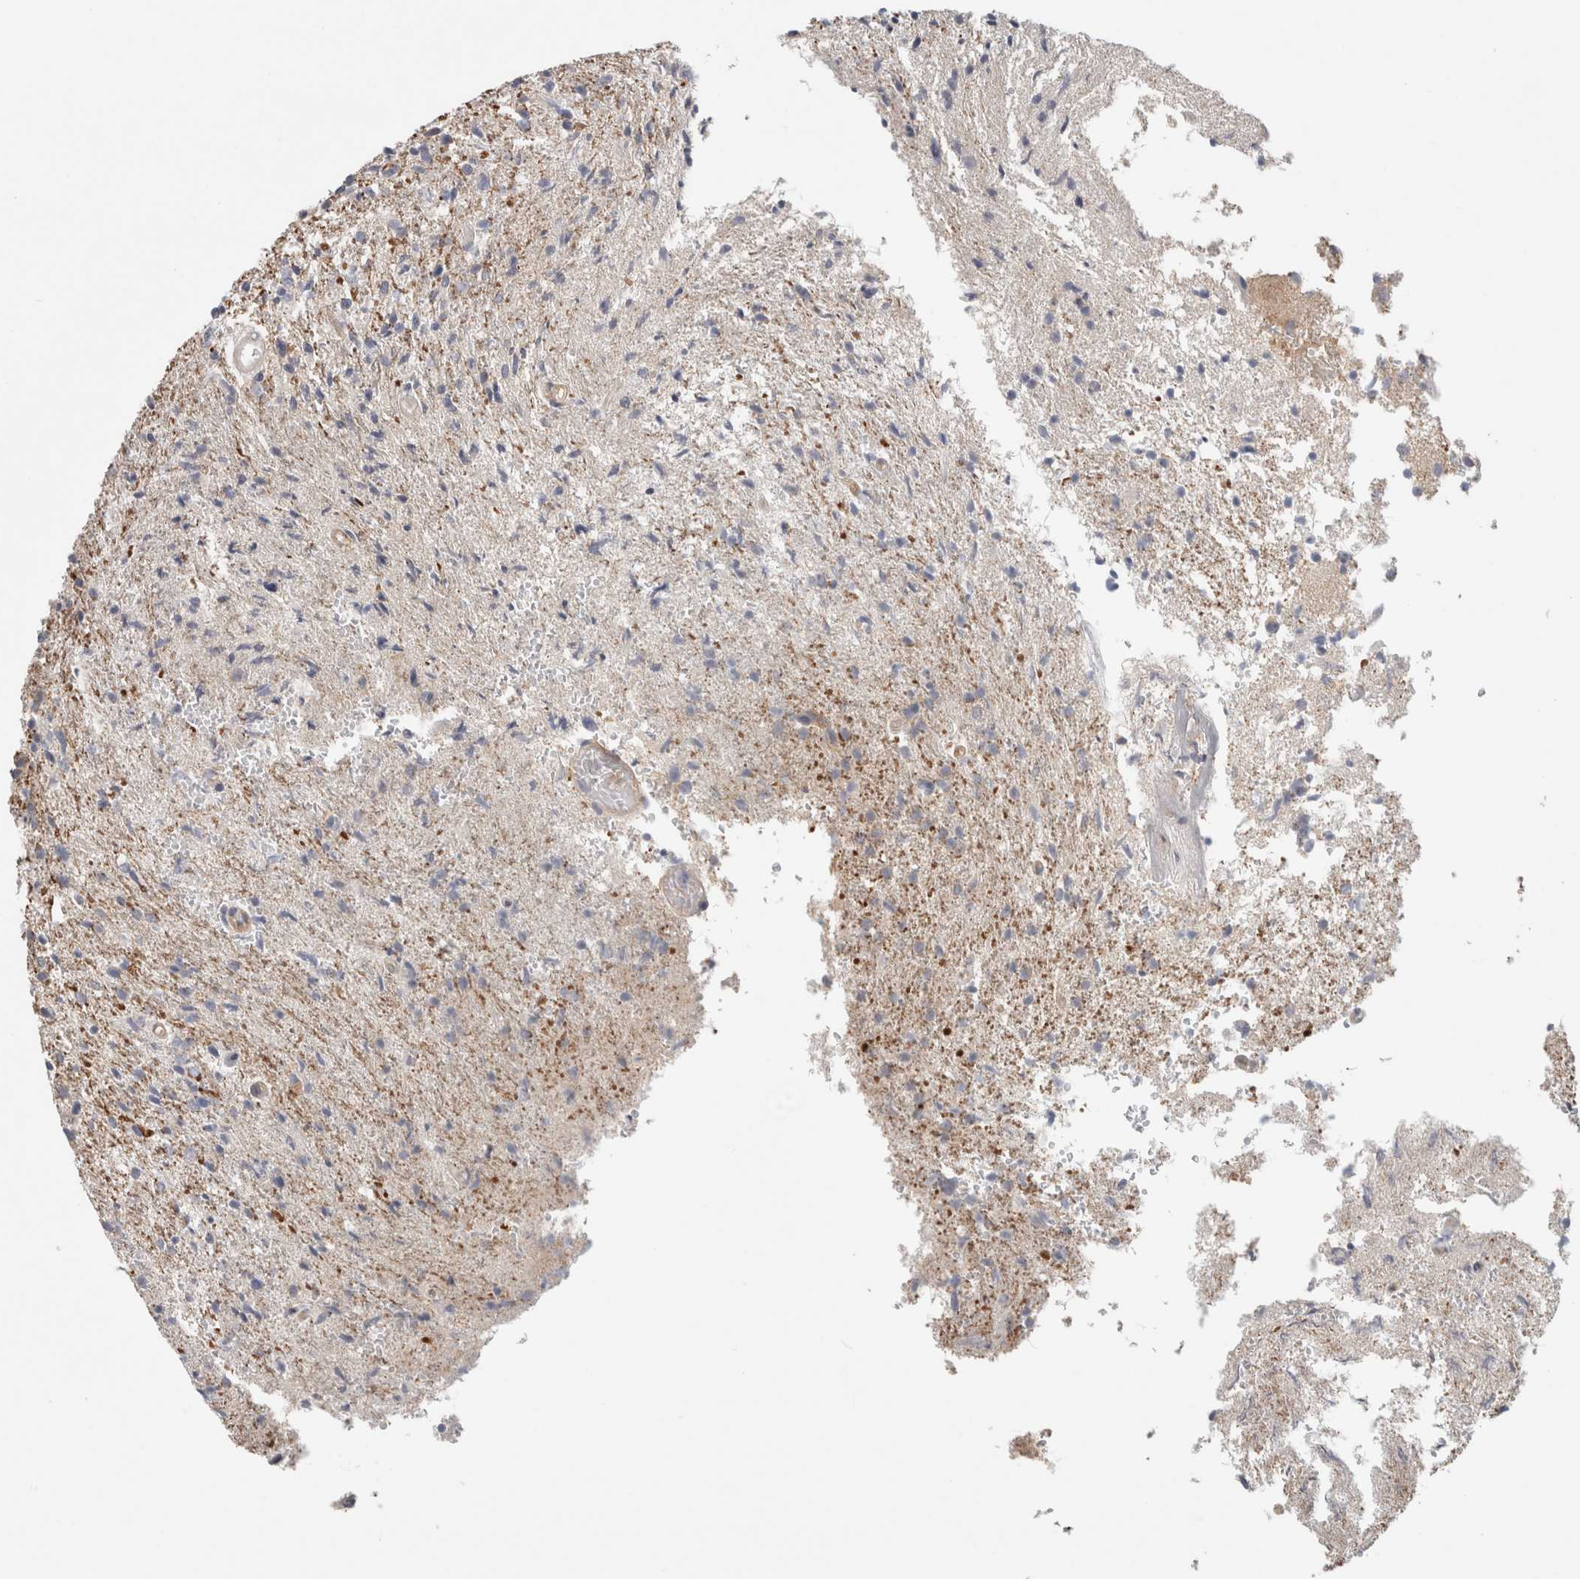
{"staining": {"intensity": "negative", "quantity": "none", "location": "none"}, "tissue": "glioma", "cell_type": "Tumor cells", "image_type": "cancer", "snomed": [{"axis": "morphology", "description": "Glioma, malignant, High grade"}, {"axis": "topography", "description": "Brain"}], "caption": "A high-resolution micrograph shows immunohistochemistry staining of glioma, which demonstrates no significant expression in tumor cells.", "gene": "RASAL2", "patient": {"sex": "male", "age": 72}}